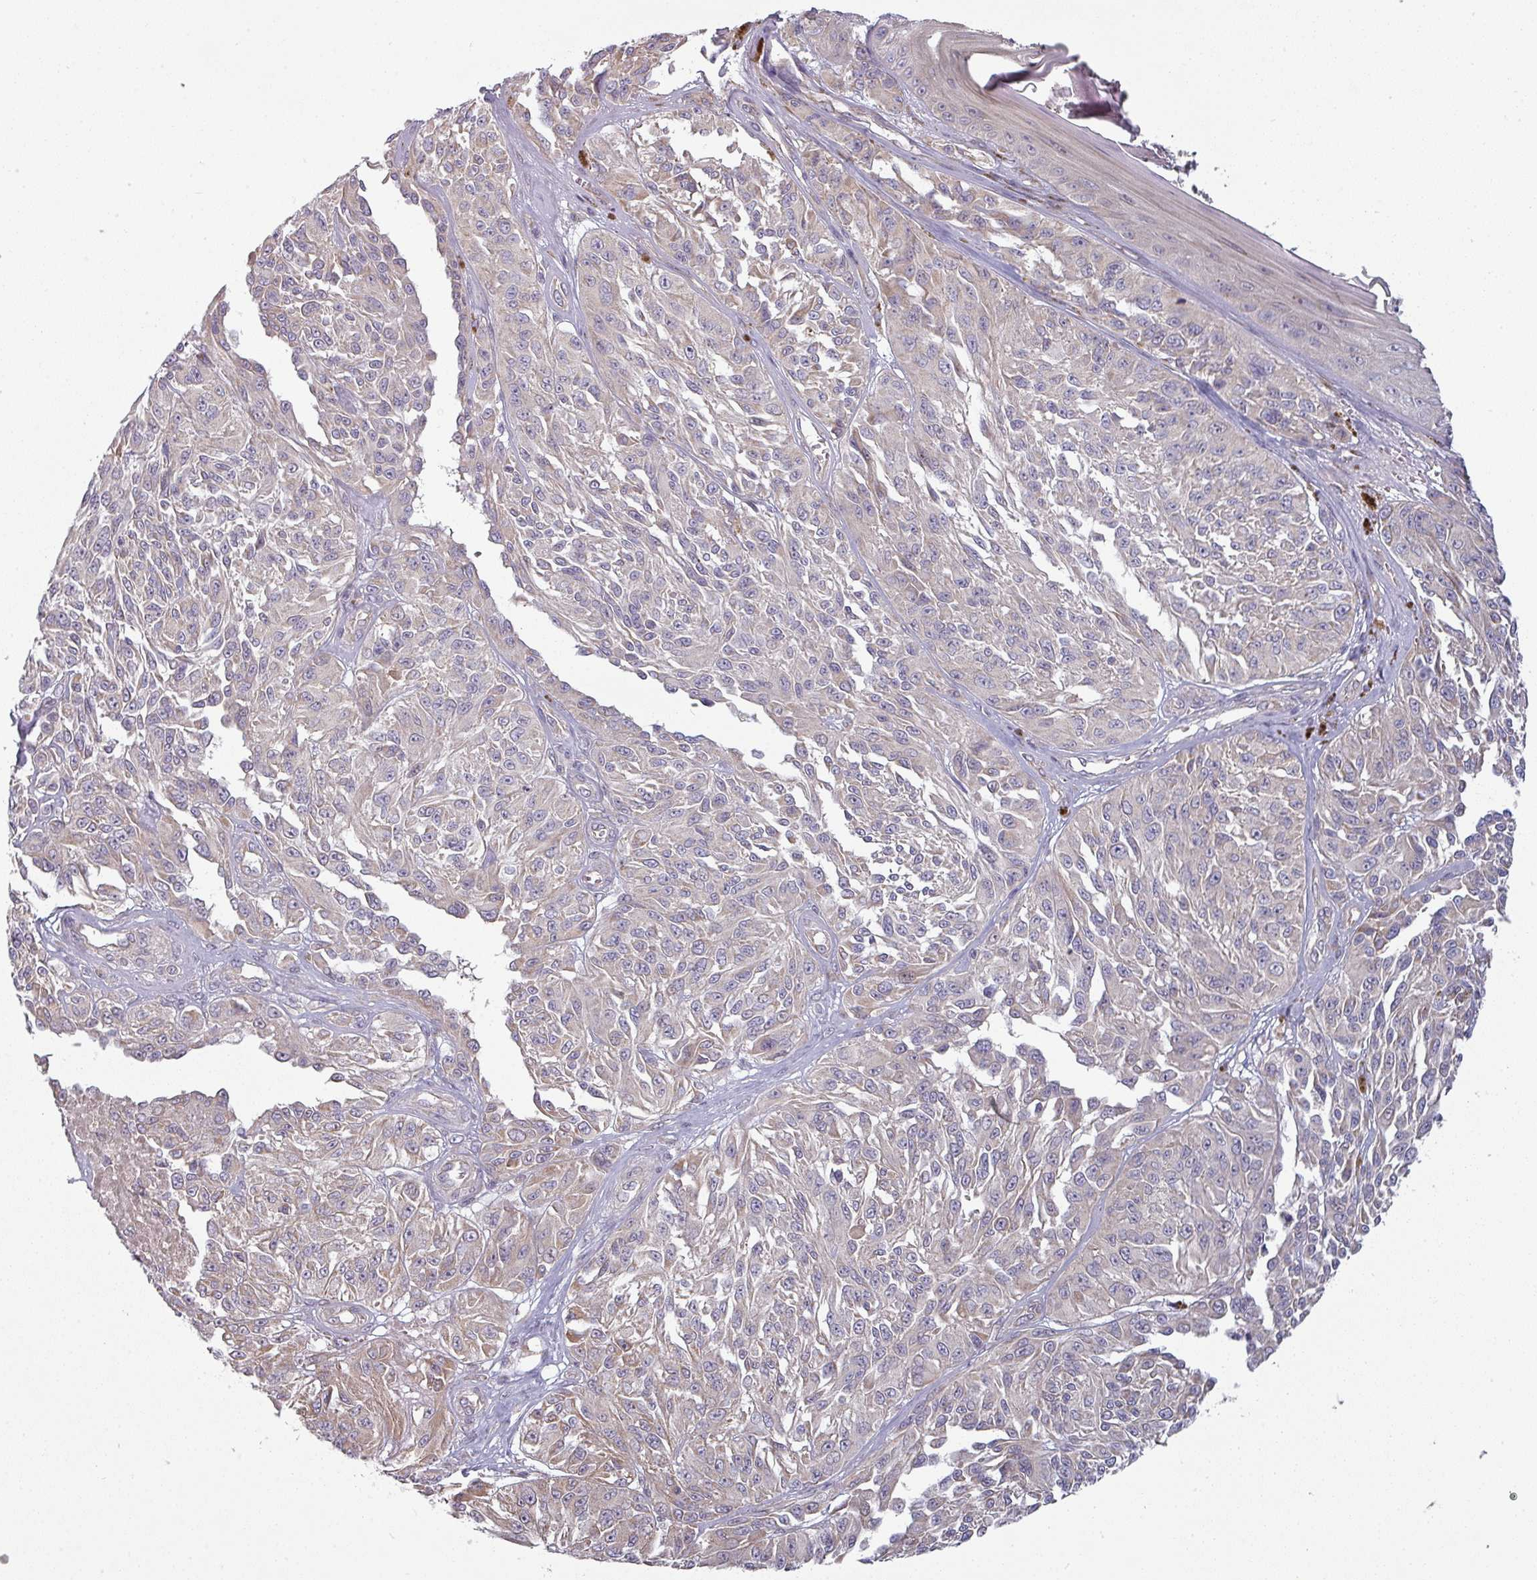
{"staining": {"intensity": "negative", "quantity": "none", "location": "none"}, "tissue": "melanoma", "cell_type": "Tumor cells", "image_type": "cancer", "snomed": [{"axis": "morphology", "description": "Malignant melanoma, NOS"}, {"axis": "topography", "description": "Skin"}], "caption": "The micrograph demonstrates no staining of tumor cells in malignant melanoma.", "gene": "PLEKHJ1", "patient": {"sex": "male", "age": 94}}